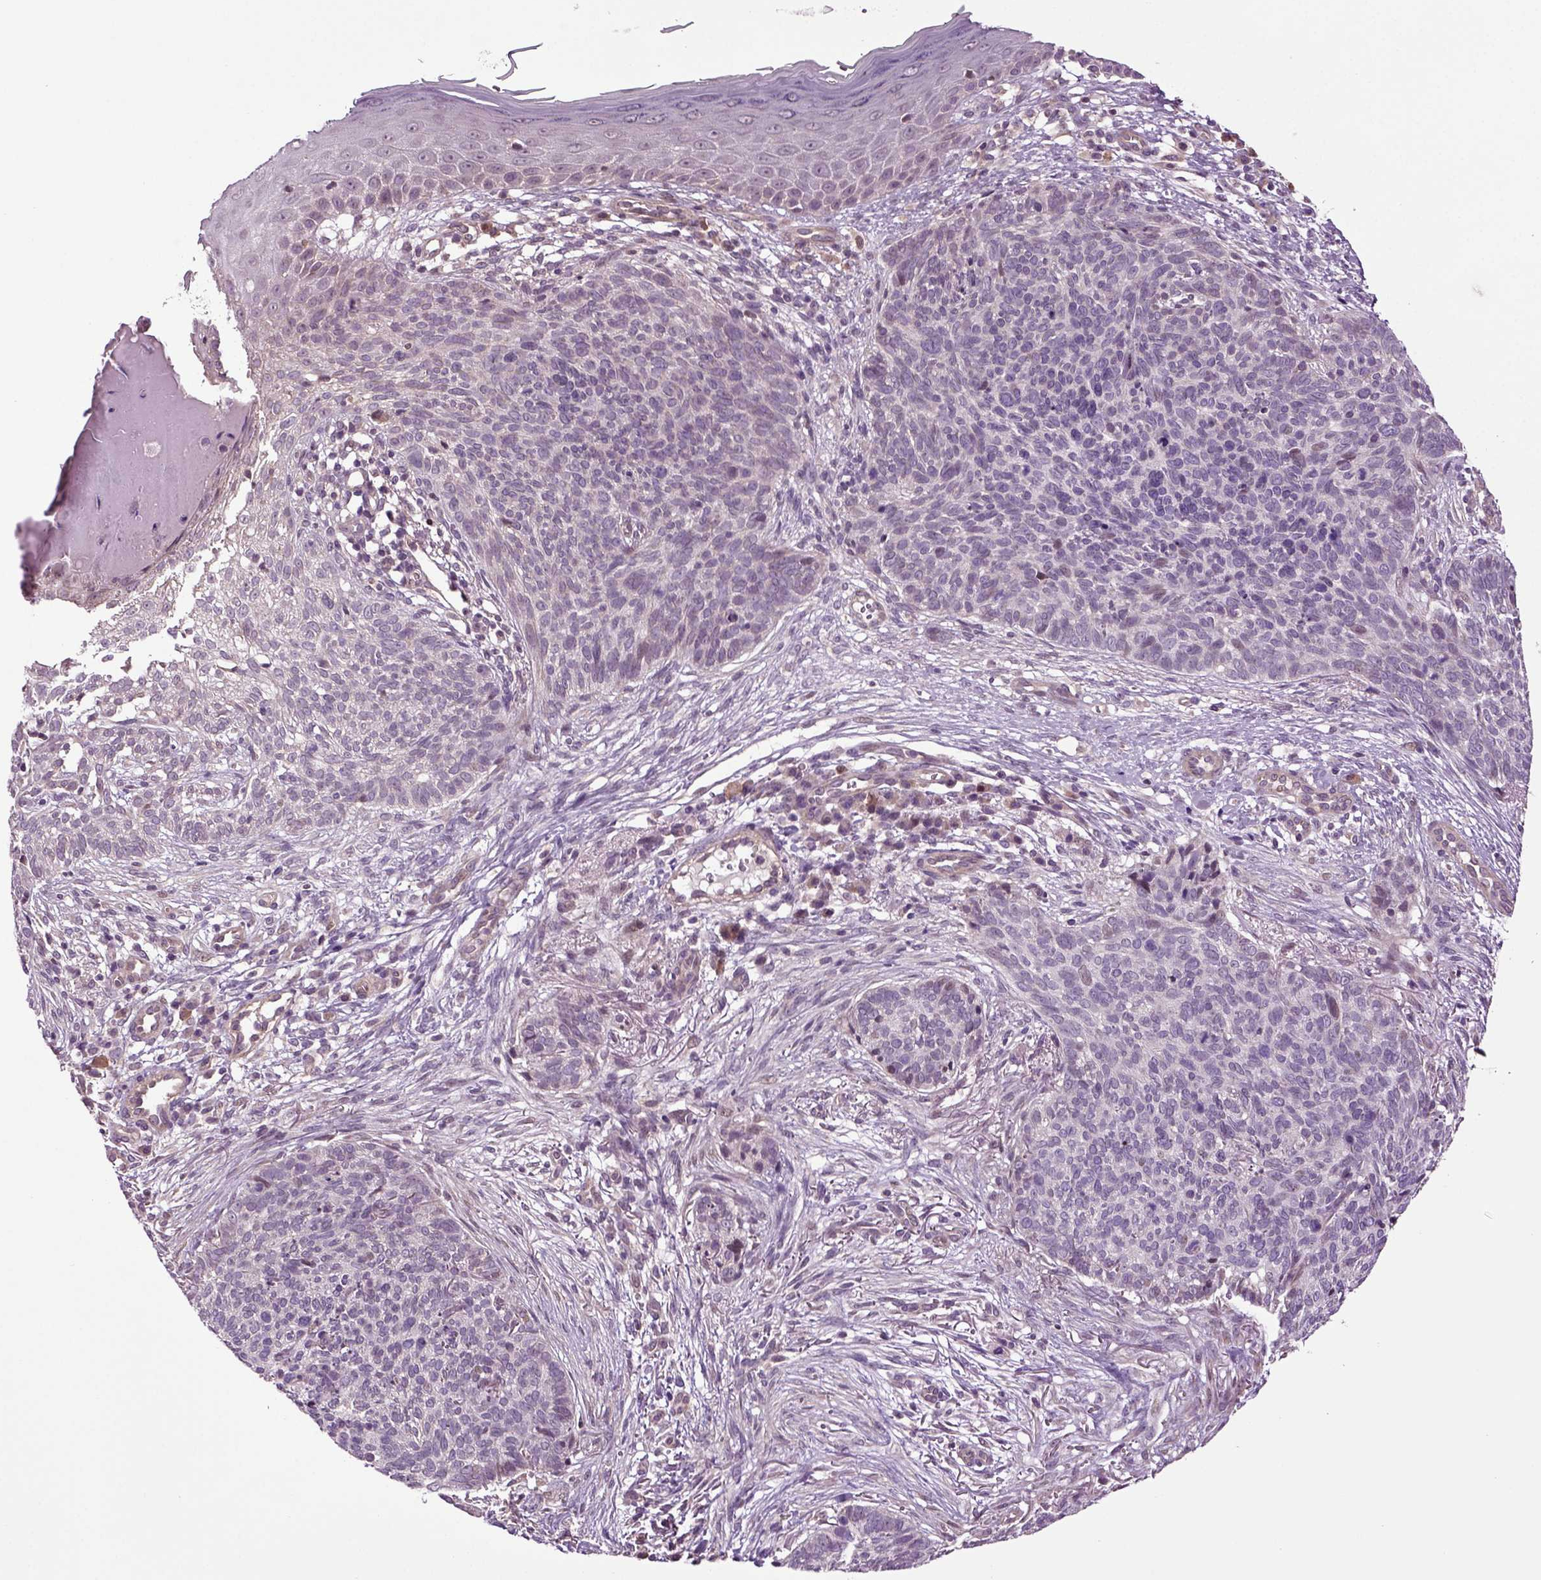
{"staining": {"intensity": "negative", "quantity": "none", "location": "none"}, "tissue": "skin cancer", "cell_type": "Tumor cells", "image_type": "cancer", "snomed": [{"axis": "morphology", "description": "Basal cell carcinoma"}, {"axis": "topography", "description": "Skin"}], "caption": "Immunohistochemical staining of skin cancer demonstrates no significant positivity in tumor cells. Nuclei are stained in blue.", "gene": "HAGHL", "patient": {"sex": "male", "age": 64}}